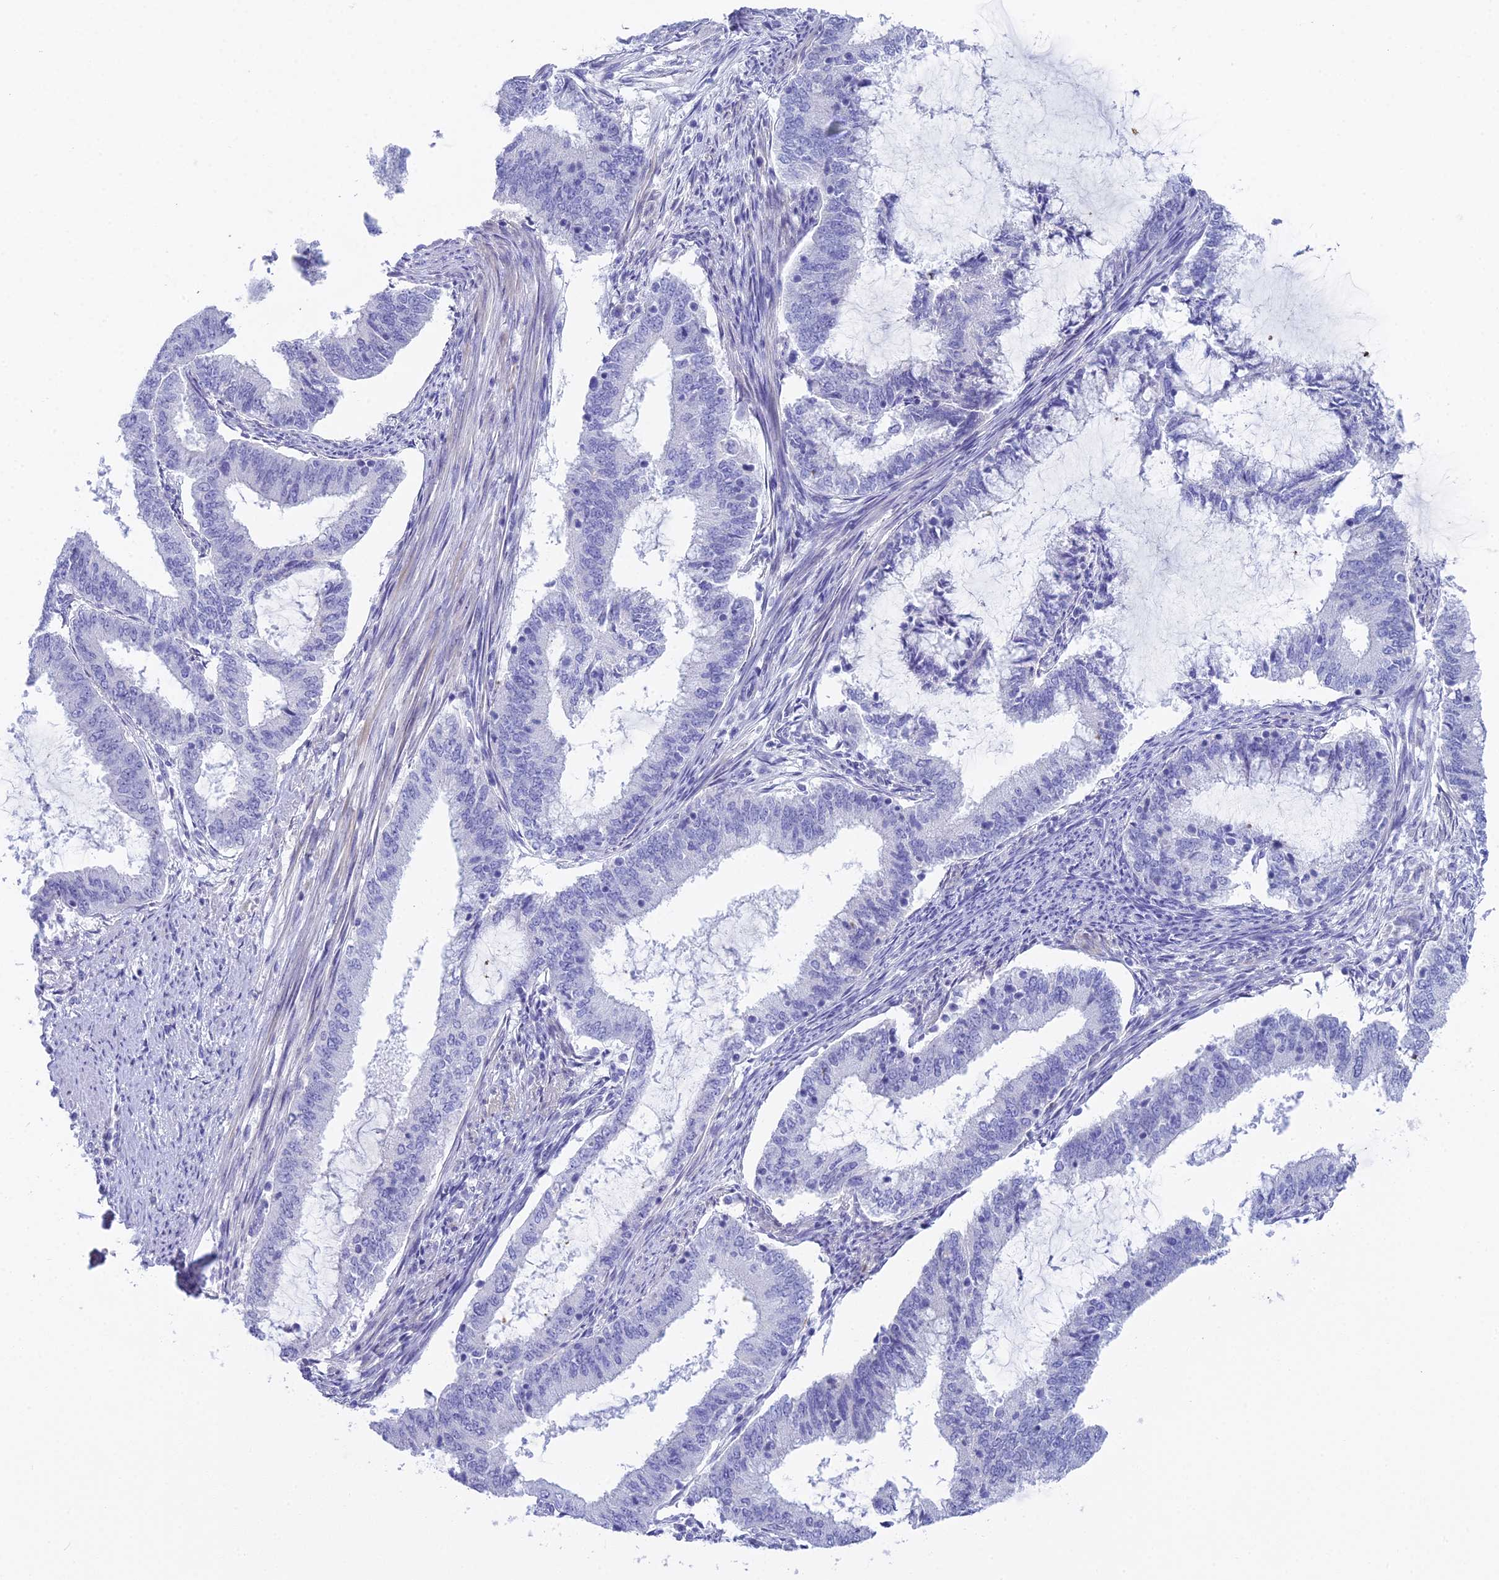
{"staining": {"intensity": "negative", "quantity": "none", "location": "none"}, "tissue": "endometrial cancer", "cell_type": "Tumor cells", "image_type": "cancer", "snomed": [{"axis": "morphology", "description": "Adenocarcinoma, NOS"}, {"axis": "topography", "description": "Endometrium"}], "caption": "Tumor cells are negative for brown protein staining in endometrial adenocarcinoma.", "gene": "UNC80", "patient": {"sex": "female", "age": 51}}